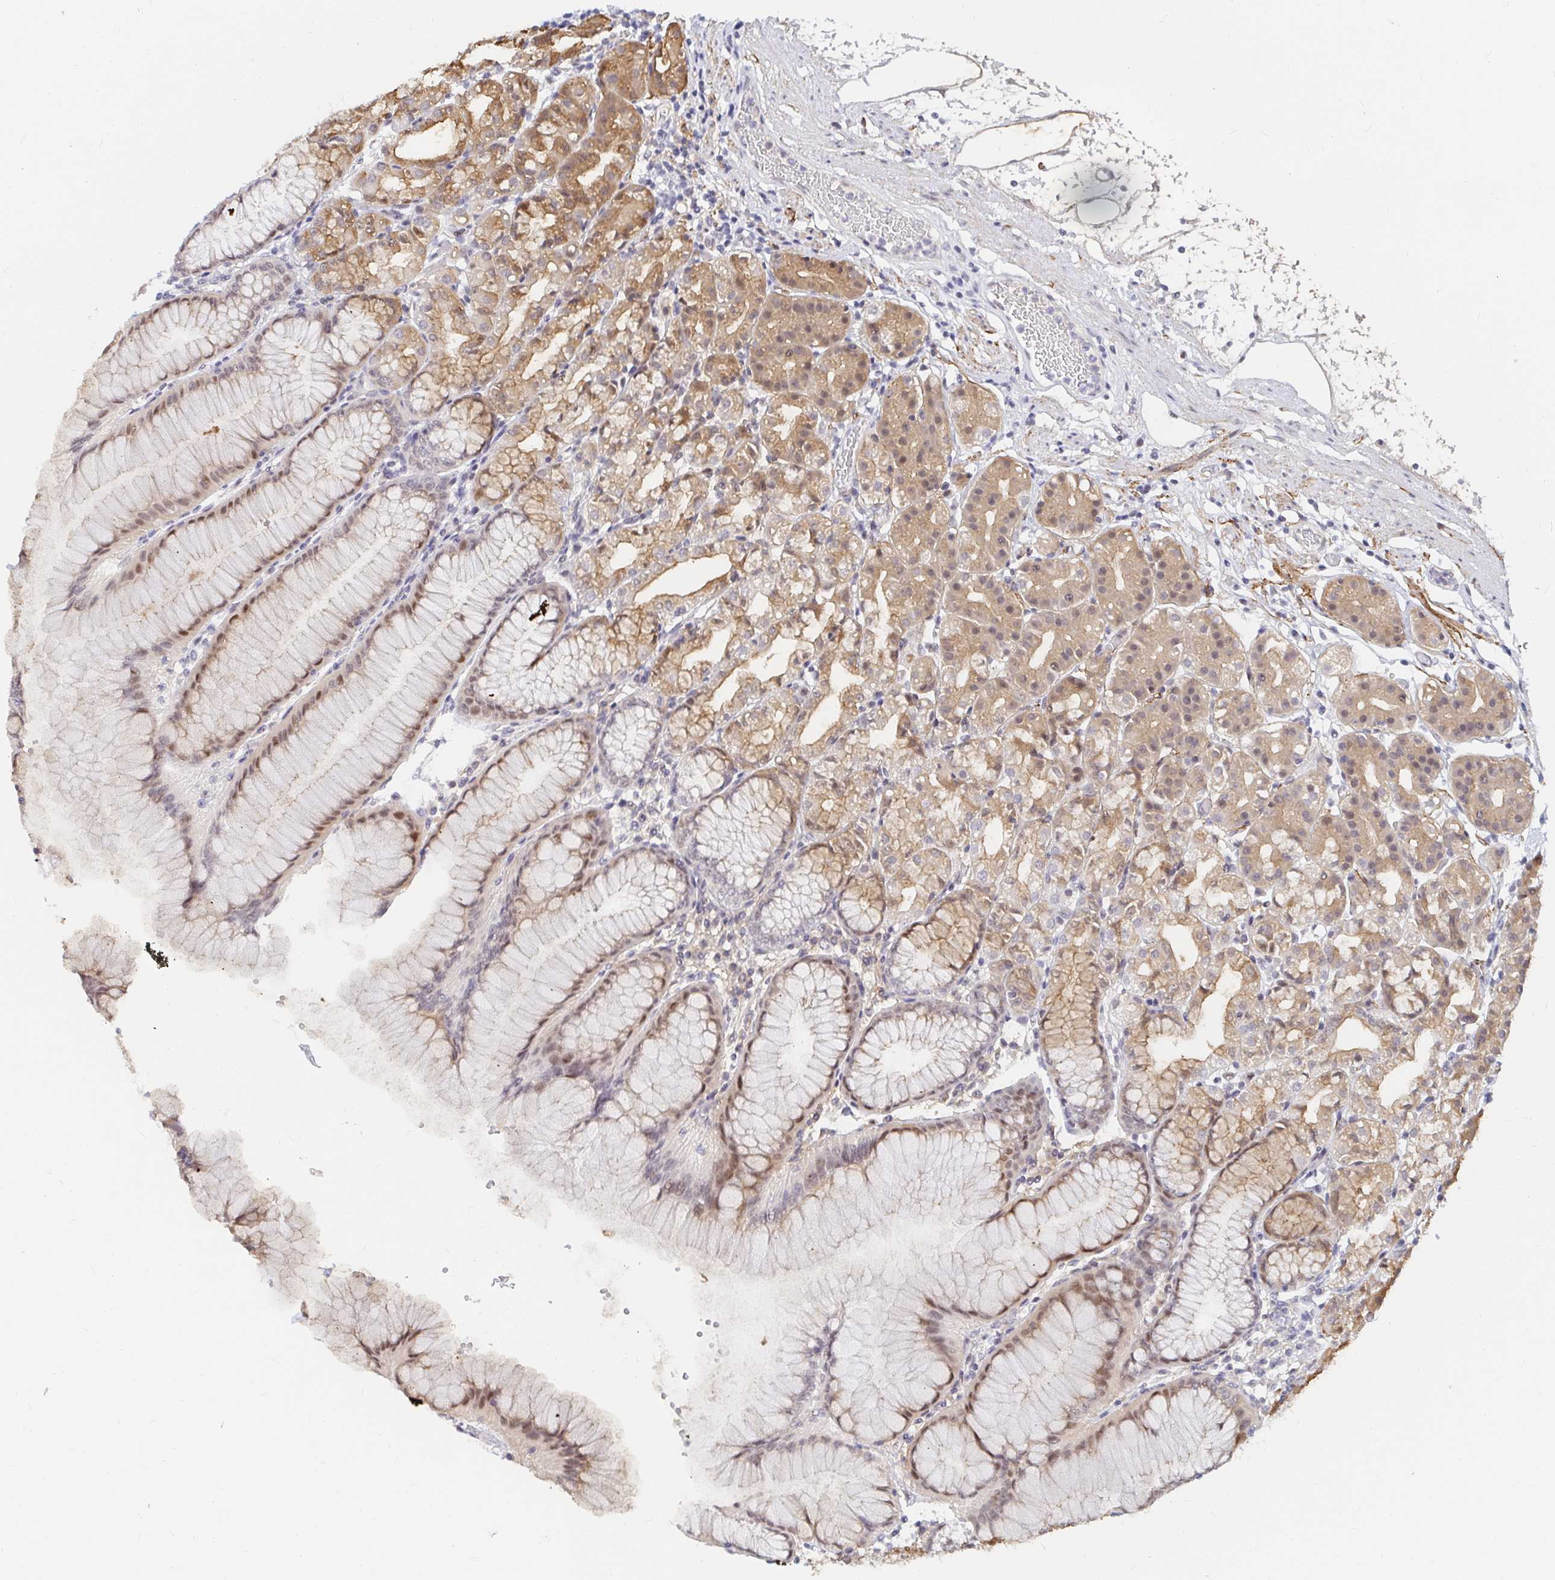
{"staining": {"intensity": "moderate", "quantity": "25%-75%", "location": "cytoplasmic/membranous,nuclear"}, "tissue": "stomach", "cell_type": "Glandular cells", "image_type": "normal", "snomed": [{"axis": "morphology", "description": "Normal tissue, NOS"}, {"axis": "topography", "description": "Stomach"}], "caption": "High-magnification brightfield microscopy of normal stomach stained with DAB (brown) and counterstained with hematoxylin (blue). glandular cells exhibit moderate cytoplasmic/membranous,nuclear positivity is present in about25%-75% of cells. (Brightfield microscopy of DAB IHC at high magnification).", "gene": "COL28A1", "patient": {"sex": "female", "age": 57}}